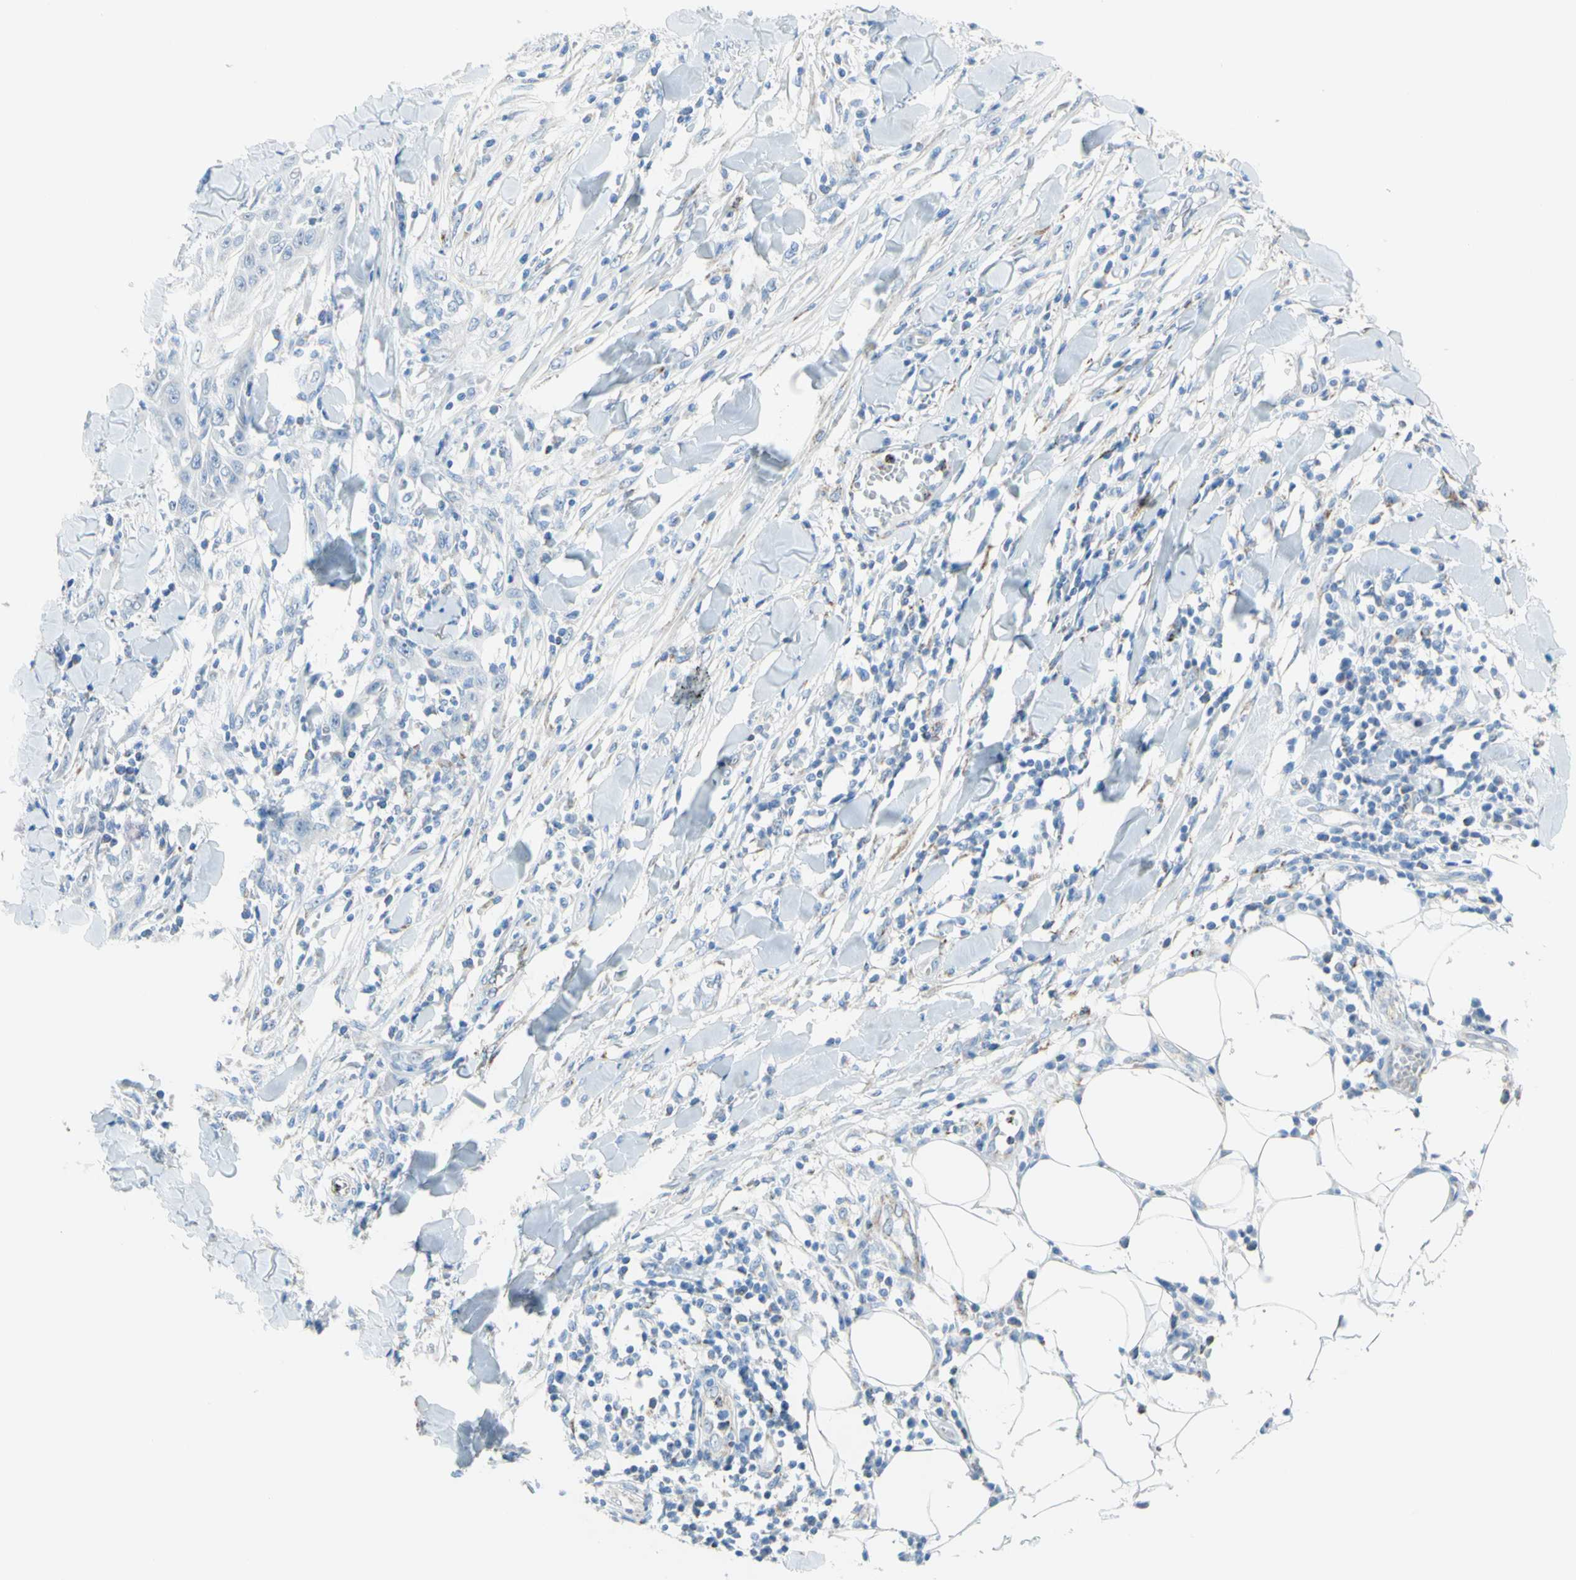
{"staining": {"intensity": "negative", "quantity": "none", "location": "none"}, "tissue": "skin cancer", "cell_type": "Tumor cells", "image_type": "cancer", "snomed": [{"axis": "morphology", "description": "Squamous cell carcinoma, NOS"}, {"axis": "topography", "description": "Skin"}], "caption": "An image of human squamous cell carcinoma (skin) is negative for staining in tumor cells.", "gene": "CYSLTR1", "patient": {"sex": "male", "age": 24}}